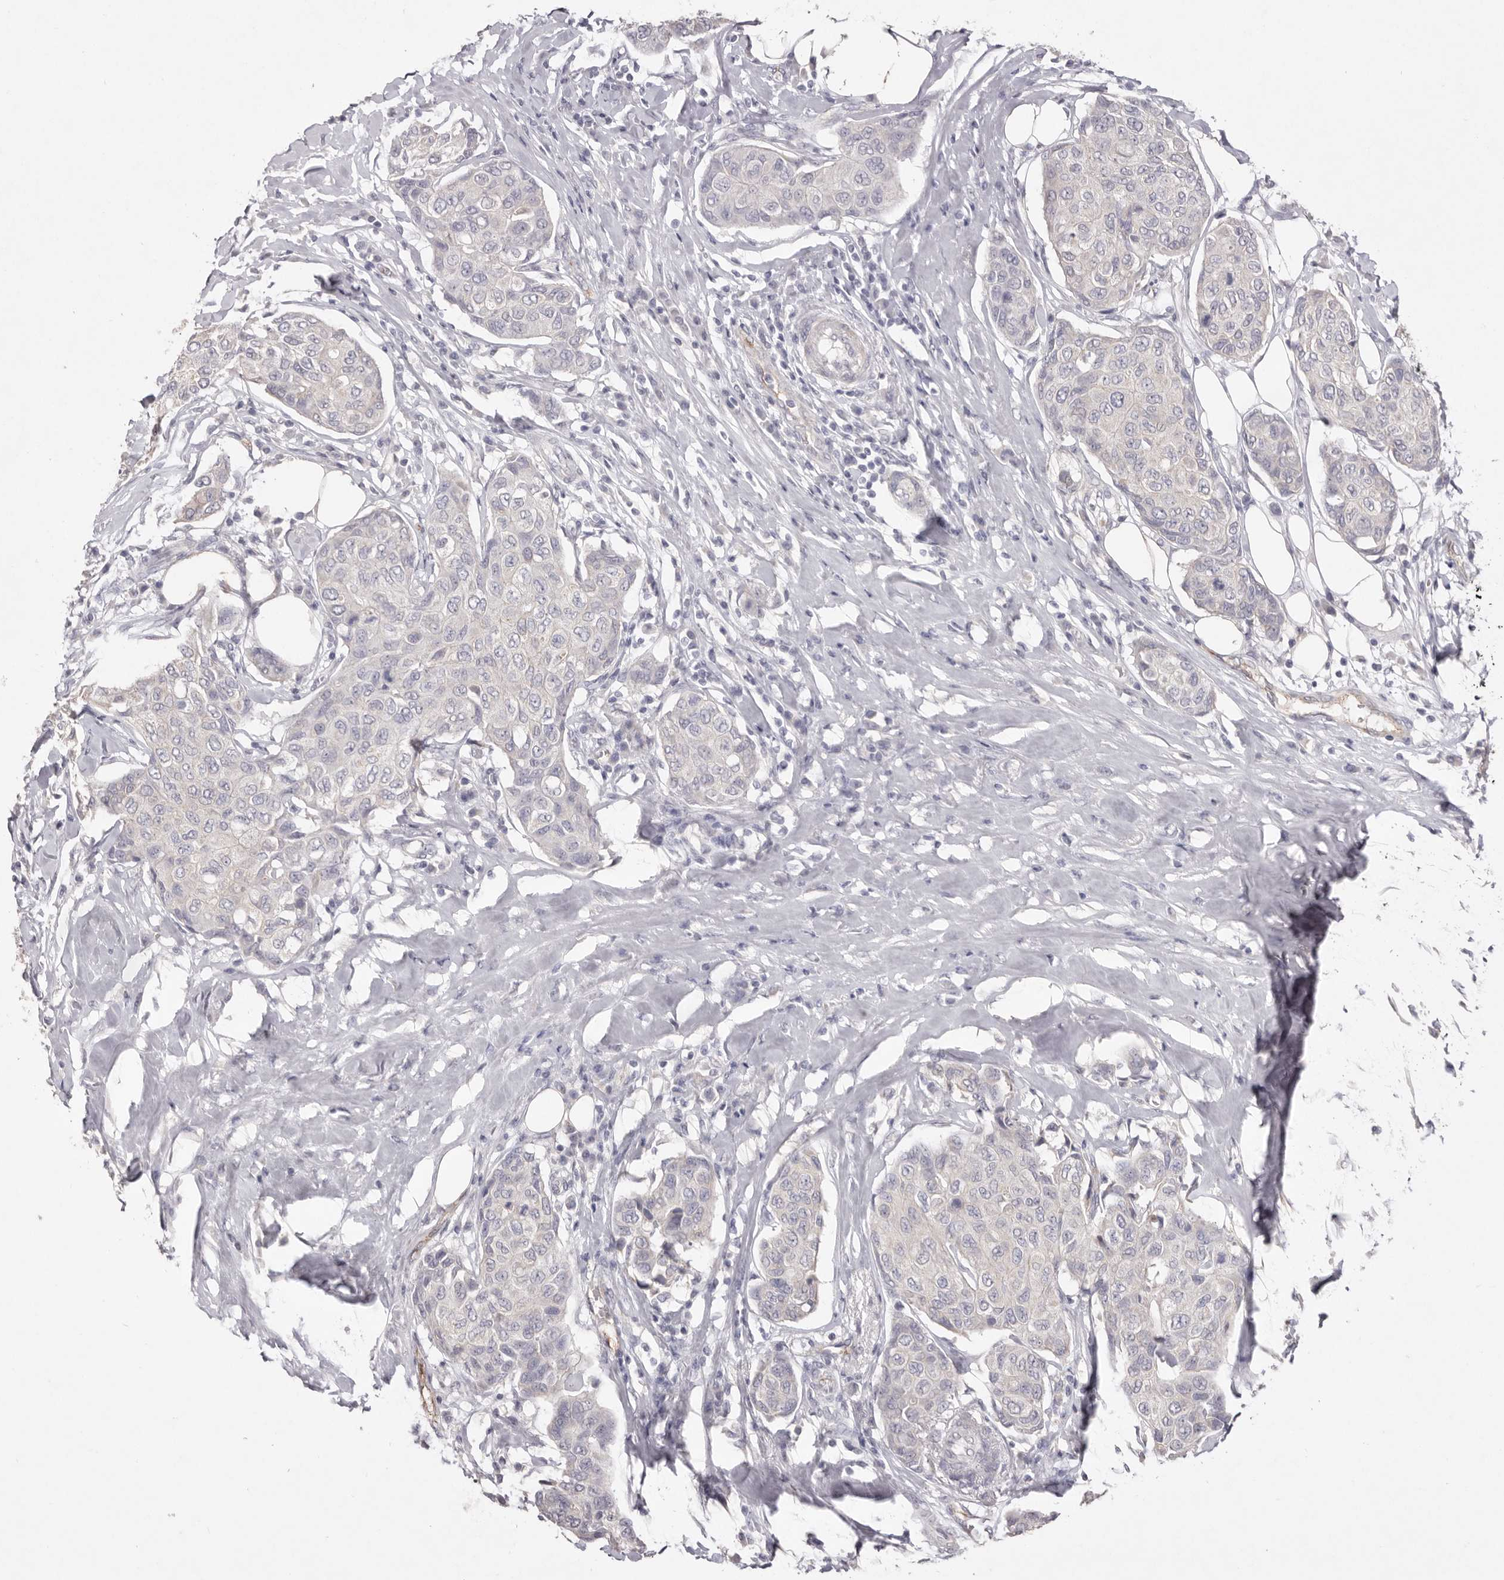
{"staining": {"intensity": "negative", "quantity": "none", "location": "none"}, "tissue": "breast cancer", "cell_type": "Tumor cells", "image_type": "cancer", "snomed": [{"axis": "morphology", "description": "Duct carcinoma"}, {"axis": "topography", "description": "Breast"}], "caption": "Tumor cells are negative for protein expression in human breast cancer.", "gene": "ZYG11B", "patient": {"sex": "female", "age": 80}}